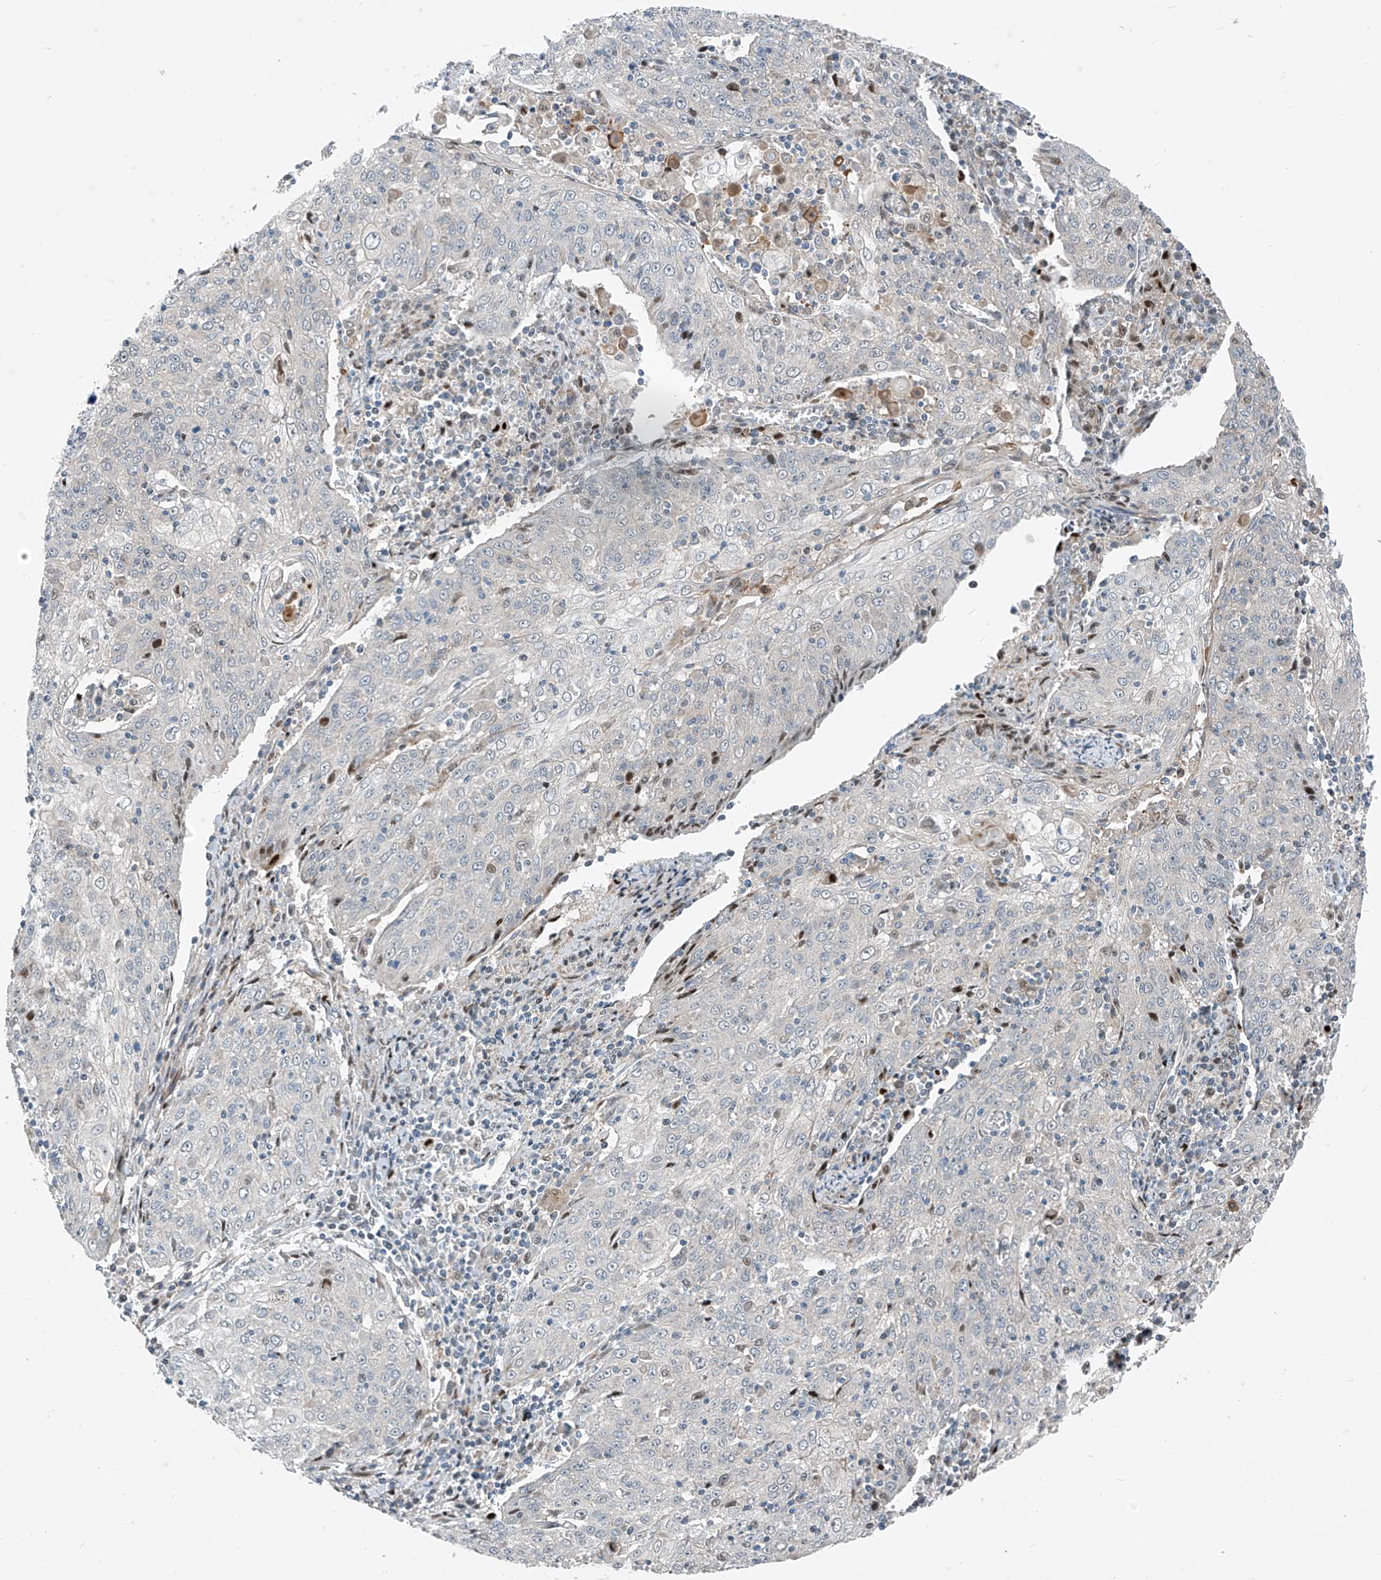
{"staining": {"intensity": "negative", "quantity": "none", "location": "none"}, "tissue": "cervical cancer", "cell_type": "Tumor cells", "image_type": "cancer", "snomed": [{"axis": "morphology", "description": "Squamous cell carcinoma, NOS"}, {"axis": "topography", "description": "Cervix"}], "caption": "This is an immunohistochemistry photomicrograph of human squamous cell carcinoma (cervical). There is no expression in tumor cells.", "gene": "PPCS", "patient": {"sex": "female", "age": 48}}